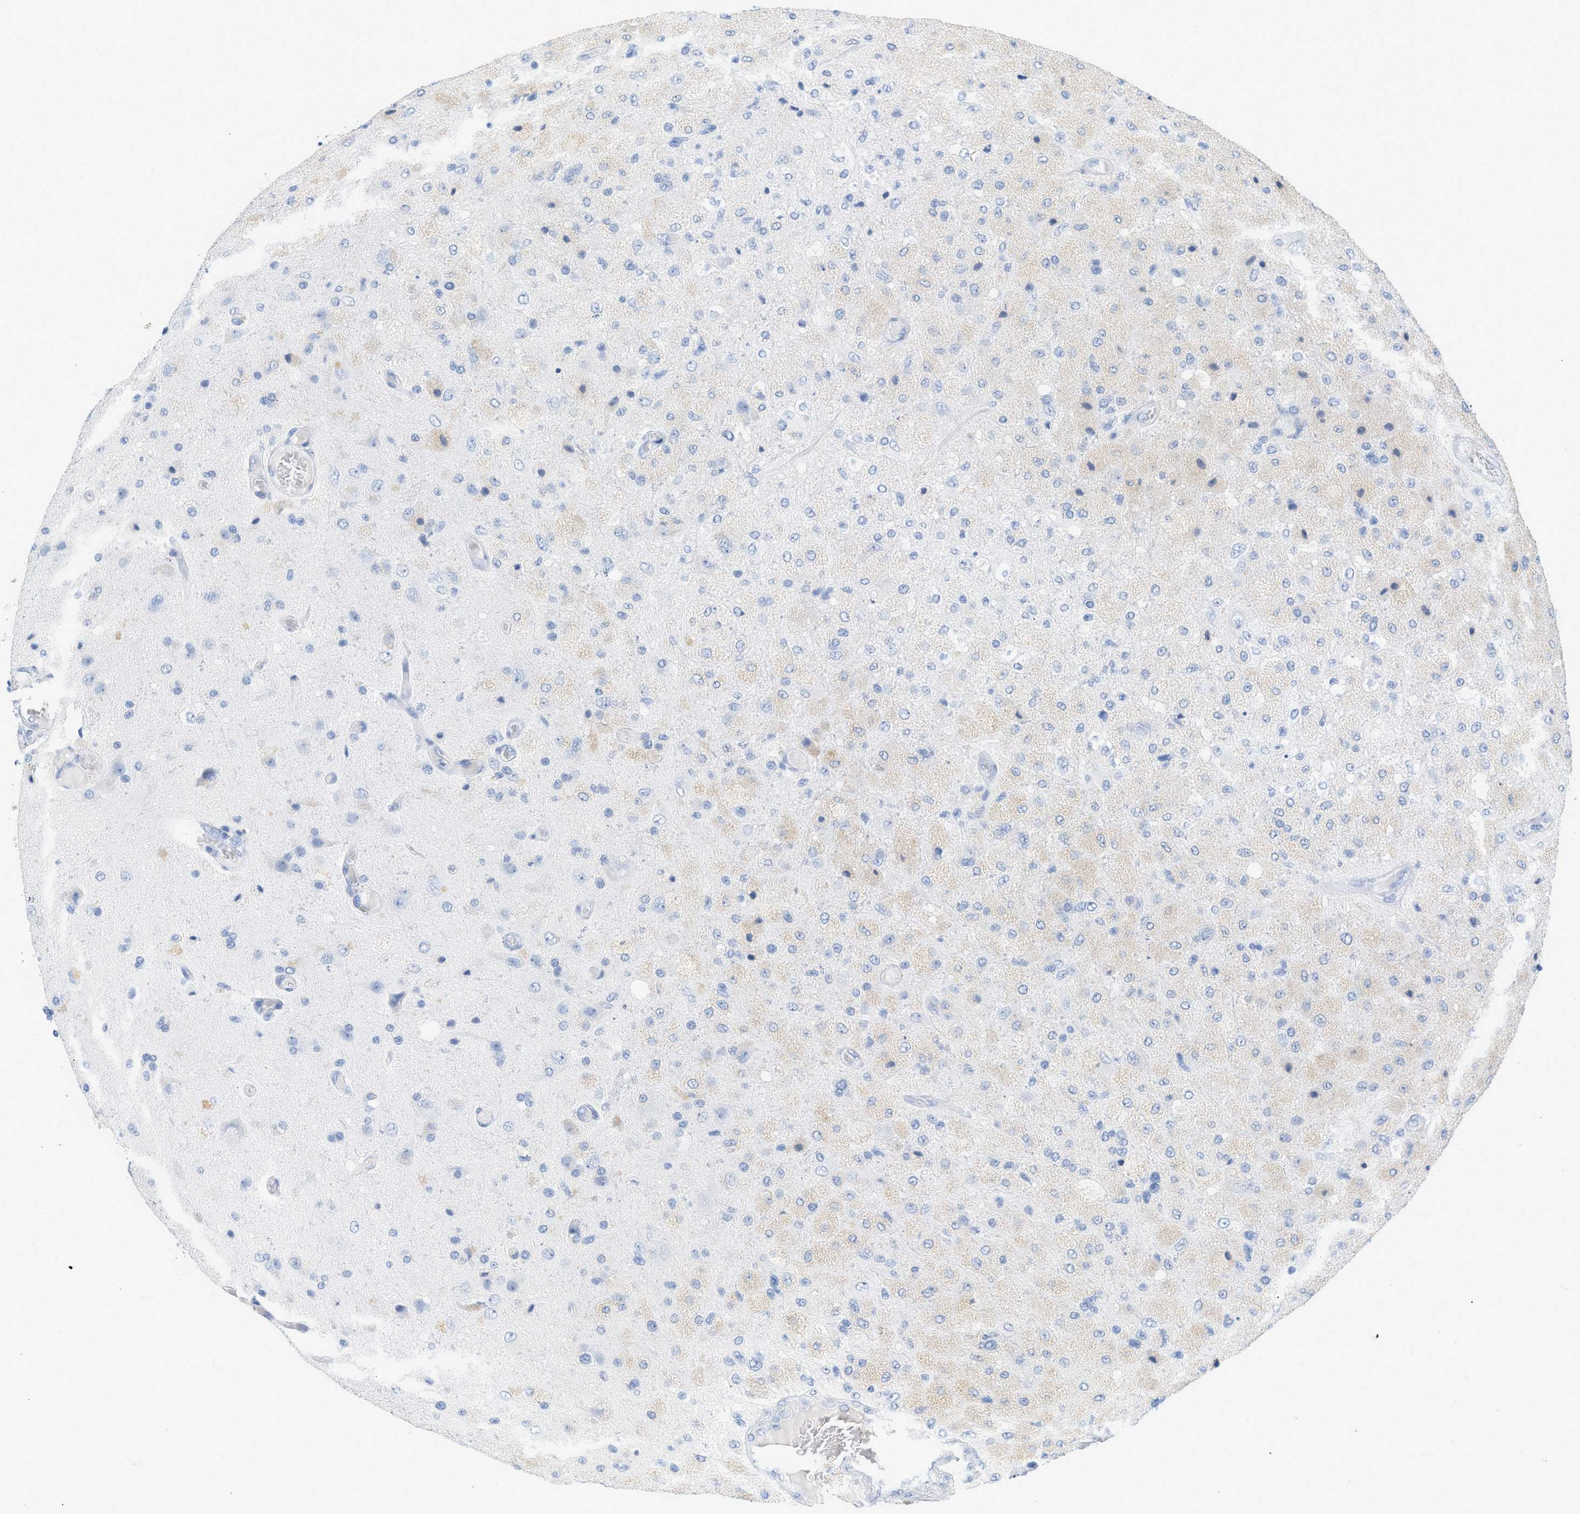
{"staining": {"intensity": "negative", "quantity": "none", "location": "none"}, "tissue": "glioma", "cell_type": "Tumor cells", "image_type": "cancer", "snomed": [{"axis": "morphology", "description": "Normal tissue, NOS"}, {"axis": "morphology", "description": "Glioma, malignant, High grade"}, {"axis": "topography", "description": "Cerebral cortex"}], "caption": "Immunohistochemistry micrograph of neoplastic tissue: human glioma stained with DAB (3,3'-diaminobenzidine) displays no significant protein staining in tumor cells. Nuclei are stained in blue.", "gene": "PAPPA", "patient": {"sex": "male", "age": 77}}